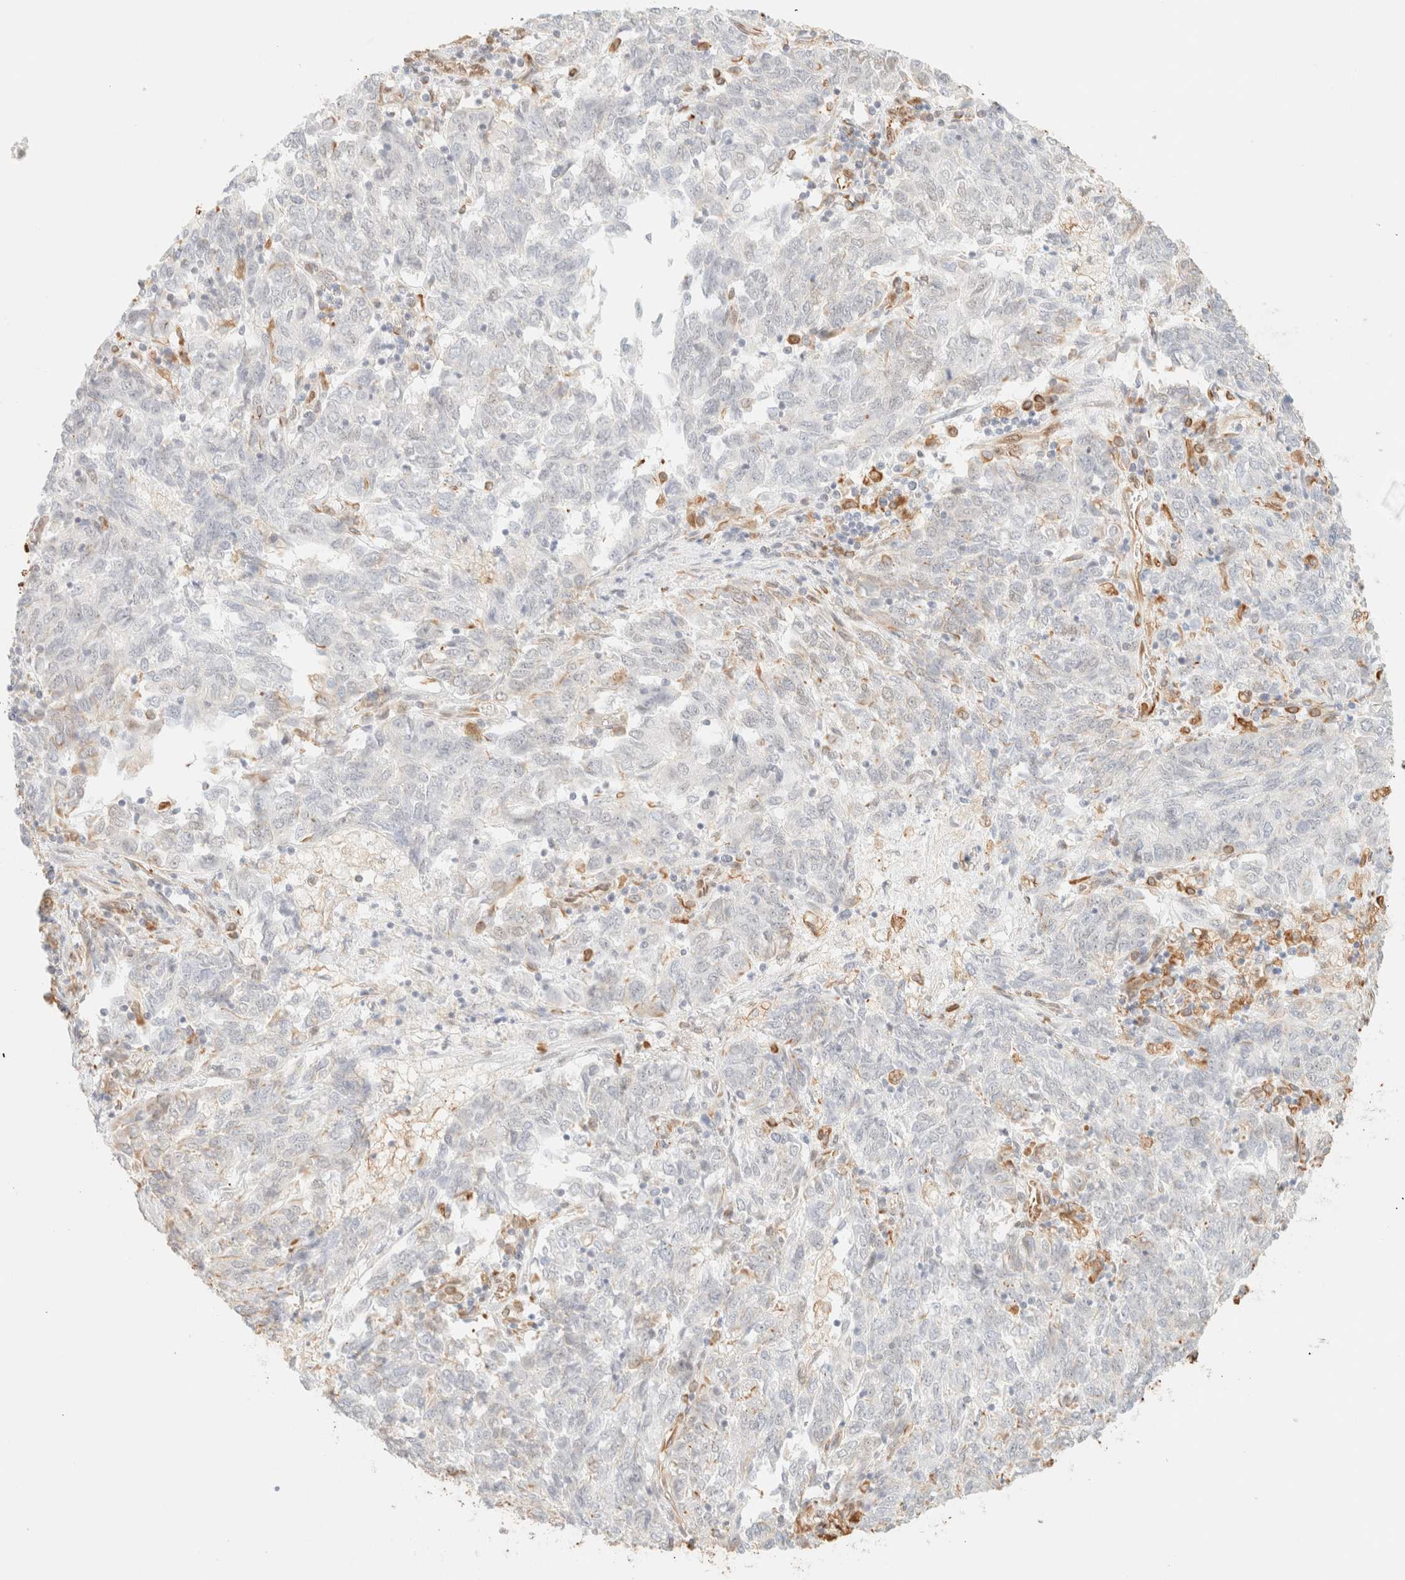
{"staining": {"intensity": "negative", "quantity": "none", "location": "none"}, "tissue": "endometrial cancer", "cell_type": "Tumor cells", "image_type": "cancer", "snomed": [{"axis": "morphology", "description": "Adenocarcinoma, NOS"}, {"axis": "topography", "description": "Endometrium"}], "caption": "Adenocarcinoma (endometrial) was stained to show a protein in brown. There is no significant staining in tumor cells. (DAB immunohistochemistry (IHC) visualized using brightfield microscopy, high magnification).", "gene": "ZSCAN18", "patient": {"sex": "female", "age": 80}}